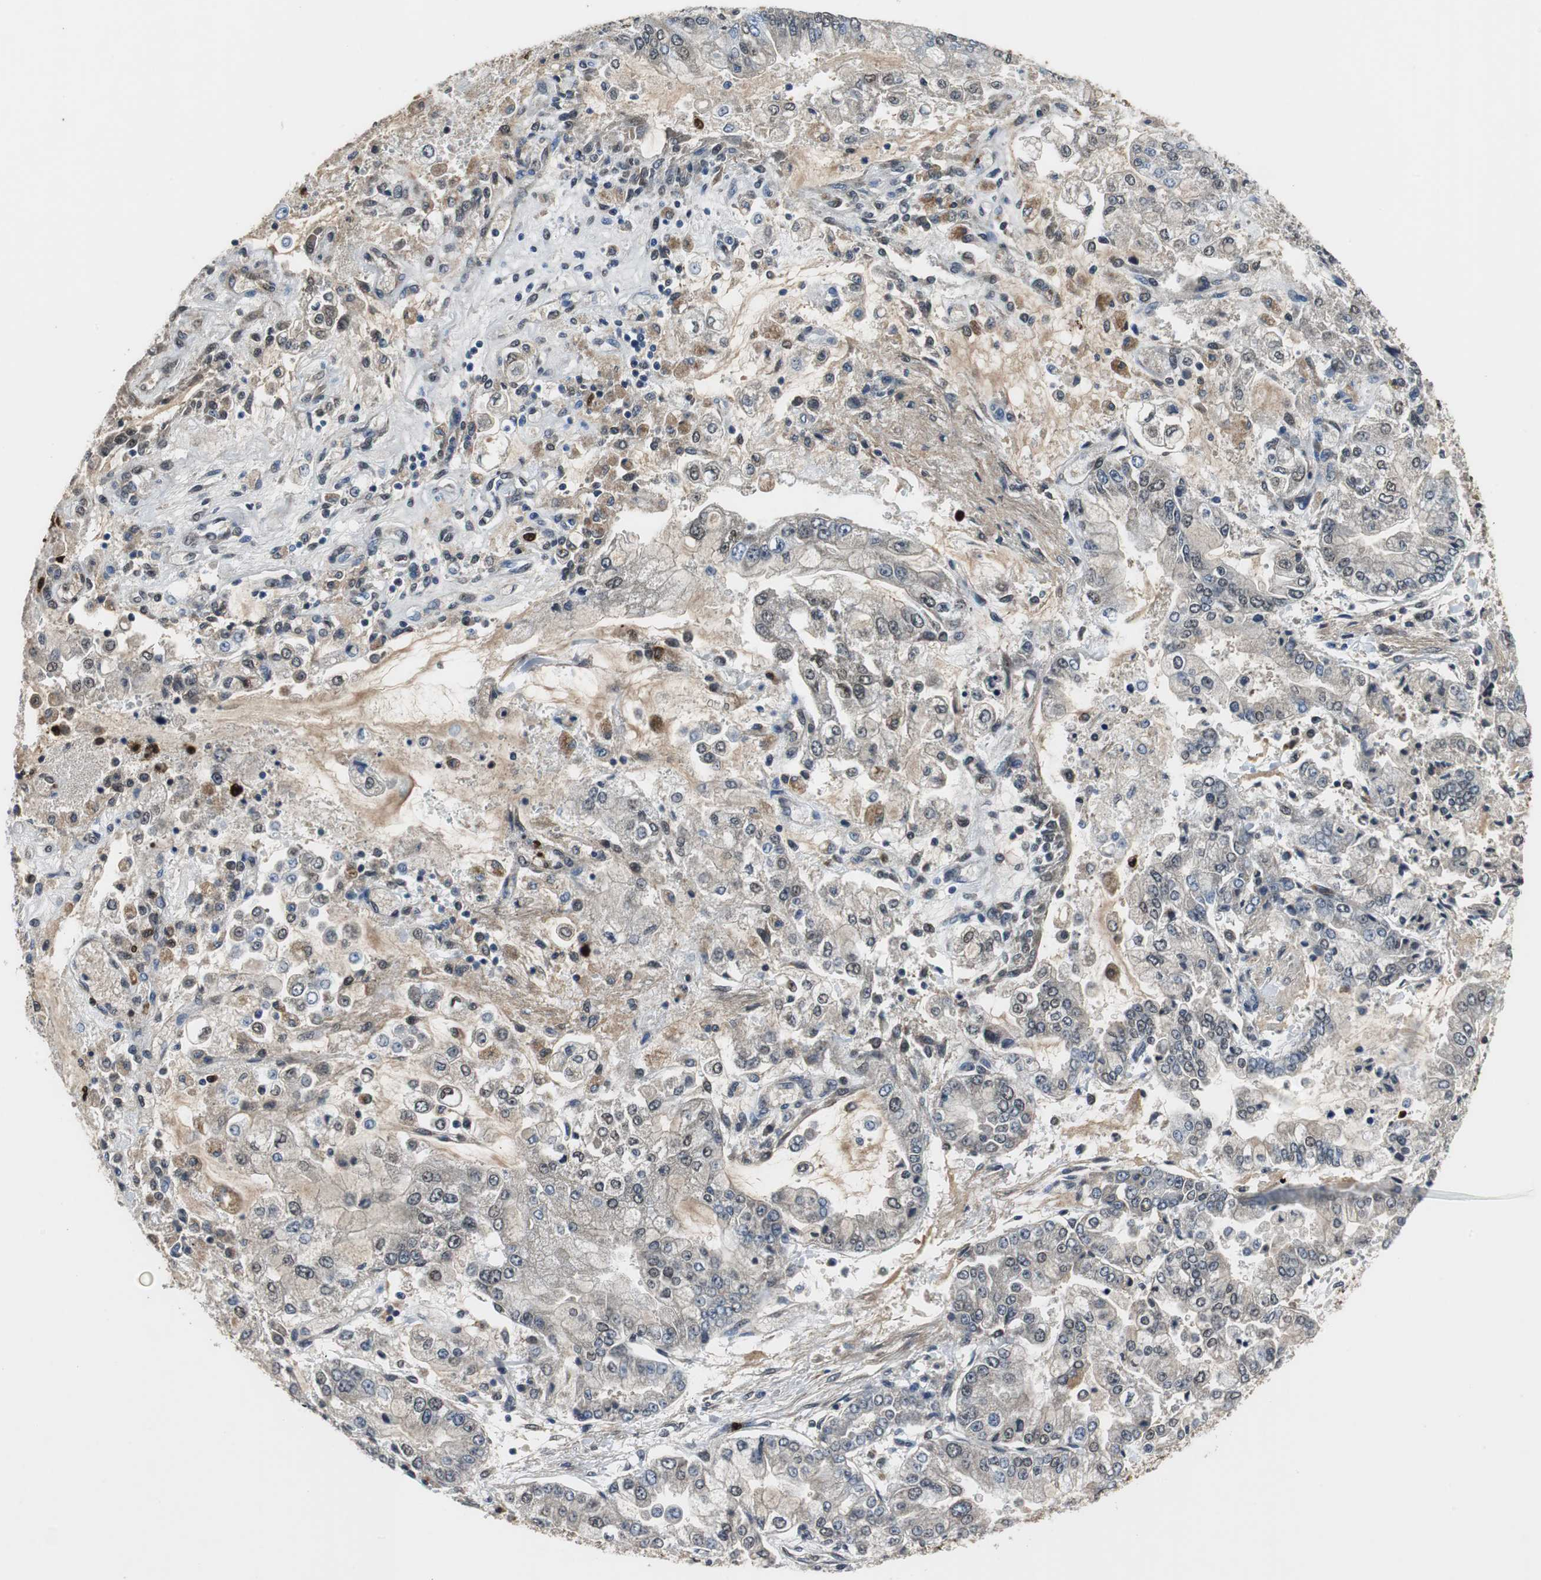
{"staining": {"intensity": "weak", "quantity": "25%-75%", "location": "cytoplasmic/membranous,nuclear"}, "tissue": "stomach cancer", "cell_type": "Tumor cells", "image_type": "cancer", "snomed": [{"axis": "morphology", "description": "Adenocarcinoma, NOS"}, {"axis": "topography", "description": "Stomach"}], "caption": "Stomach cancer (adenocarcinoma) stained with immunohistochemistry (IHC) exhibits weak cytoplasmic/membranous and nuclear staining in approximately 25%-75% of tumor cells.", "gene": "ORM1", "patient": {"sex": "male", "age": 76}}